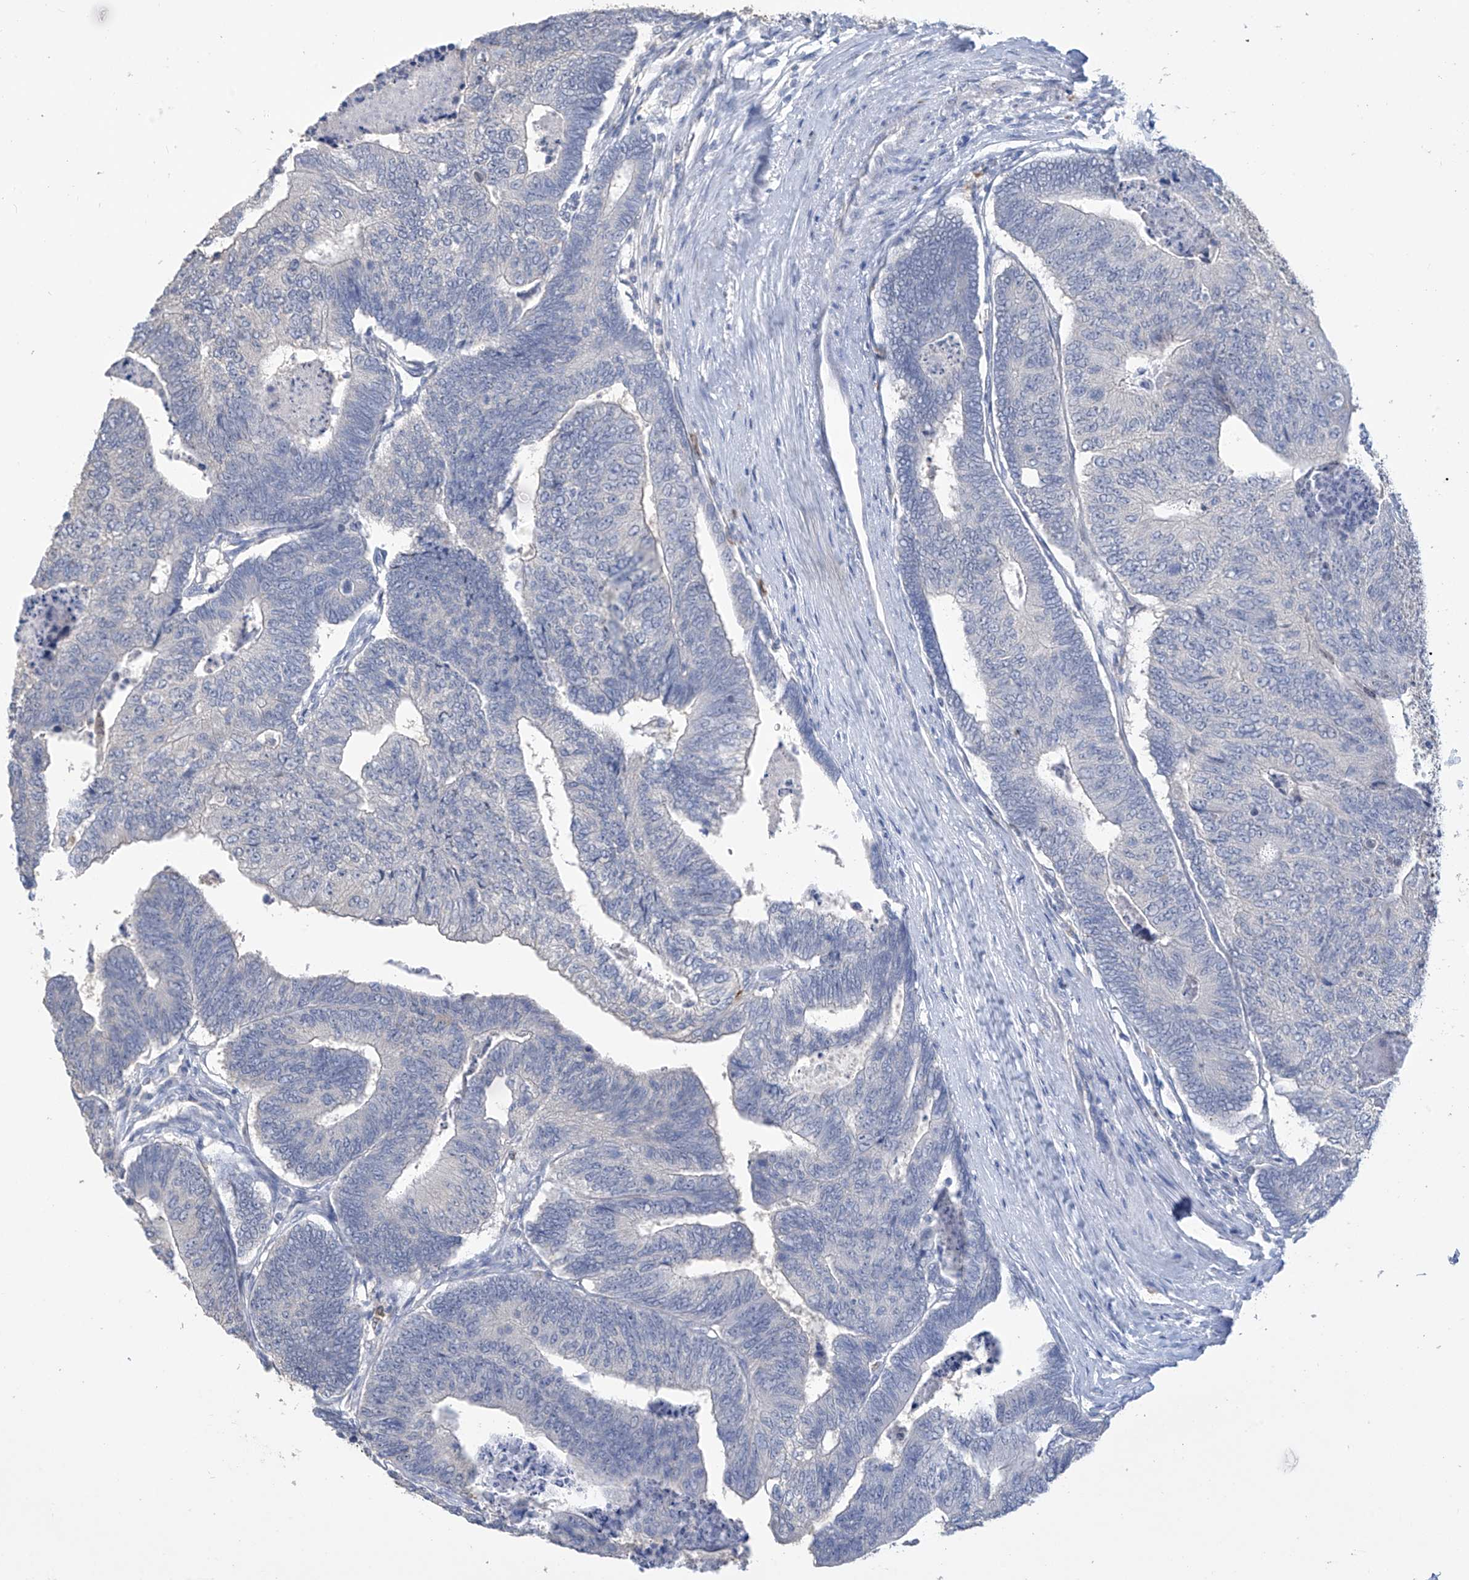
{"staining": {"intensity": "negative", "quantity": "none", "location": "none"}, "tissue": "colorectal cancer", "cell_type": "Tumor cells", "image_type": "cancer", "snomed": [{"axis": "morphology", "description": "Adenocarcinoma, NOS"}, {"axis": "topography", "description": "Colon"}], "caption": "Immunohistochemistry (IHC) micrograph of neoplastic tissue: colorectal adenocarcinoma stained with DAB (3,3'-diaminobenzidine) reveals no significant protein positivity in tumor cells.", "gene": "OGT", "patient": {"sex": "female", "age": 67}}